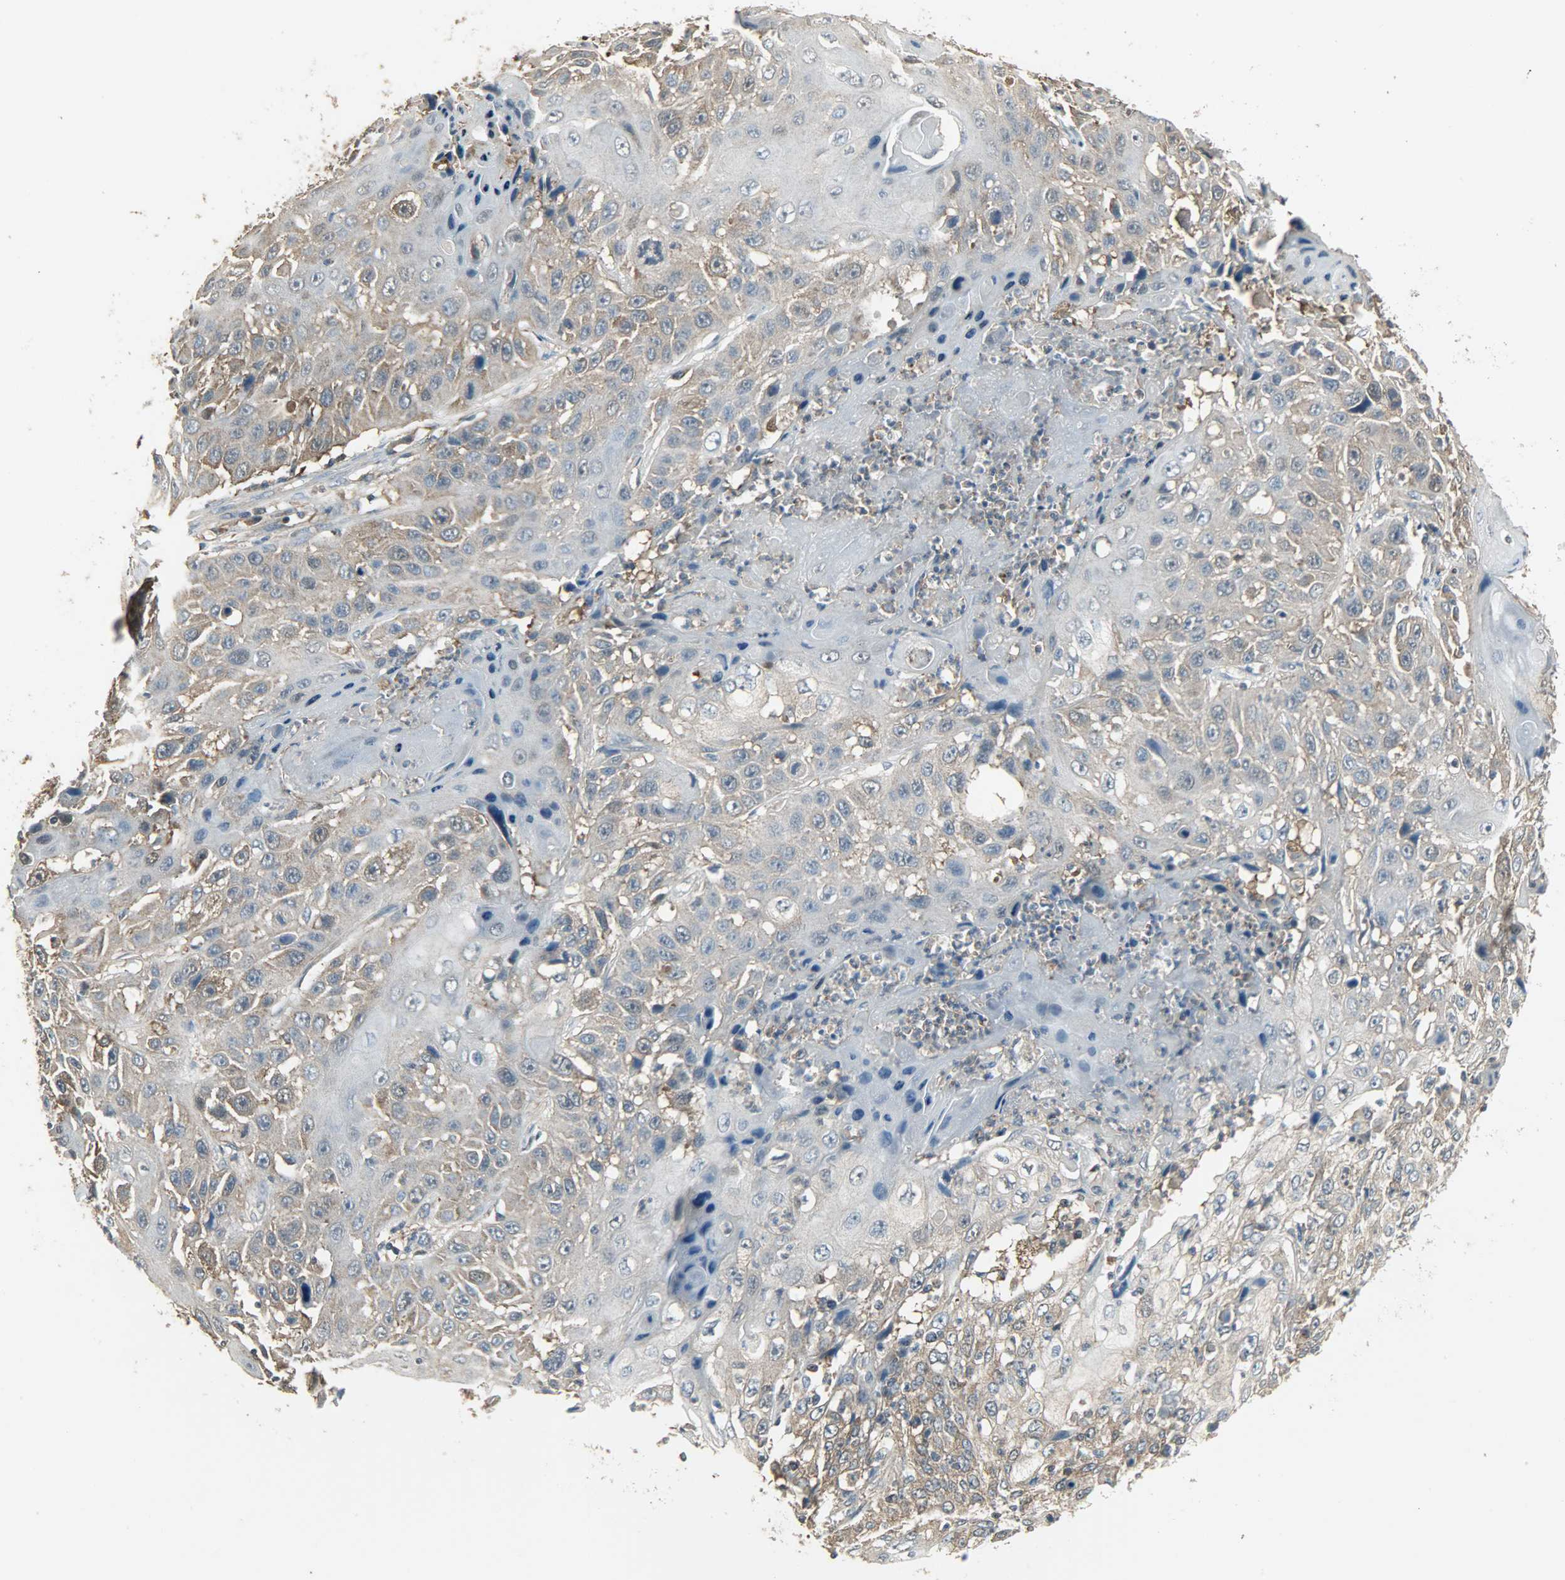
{"staining": {"intensity": "moderate", "quantity": "25%-75%", "location": "cytoplasmic/membranous"}, "tissue": "cervical cancer", "cell_type": "Tumor cells", "image_type": "cancer", "snomed": [{"axis": "morphology", "description": "Squamous cell carcinoma, NOS"}, {"axis": "topography", "description": "Cervix"}], "caption": "The histopathology image exhibits staining of cervical squamous cell carcinoma, revealing moderate cytoplasmic/membranous protein expression (brown color) within tumor cells.", "gene": "LDHB", "patient": {"sex": "female", "age": 39}}